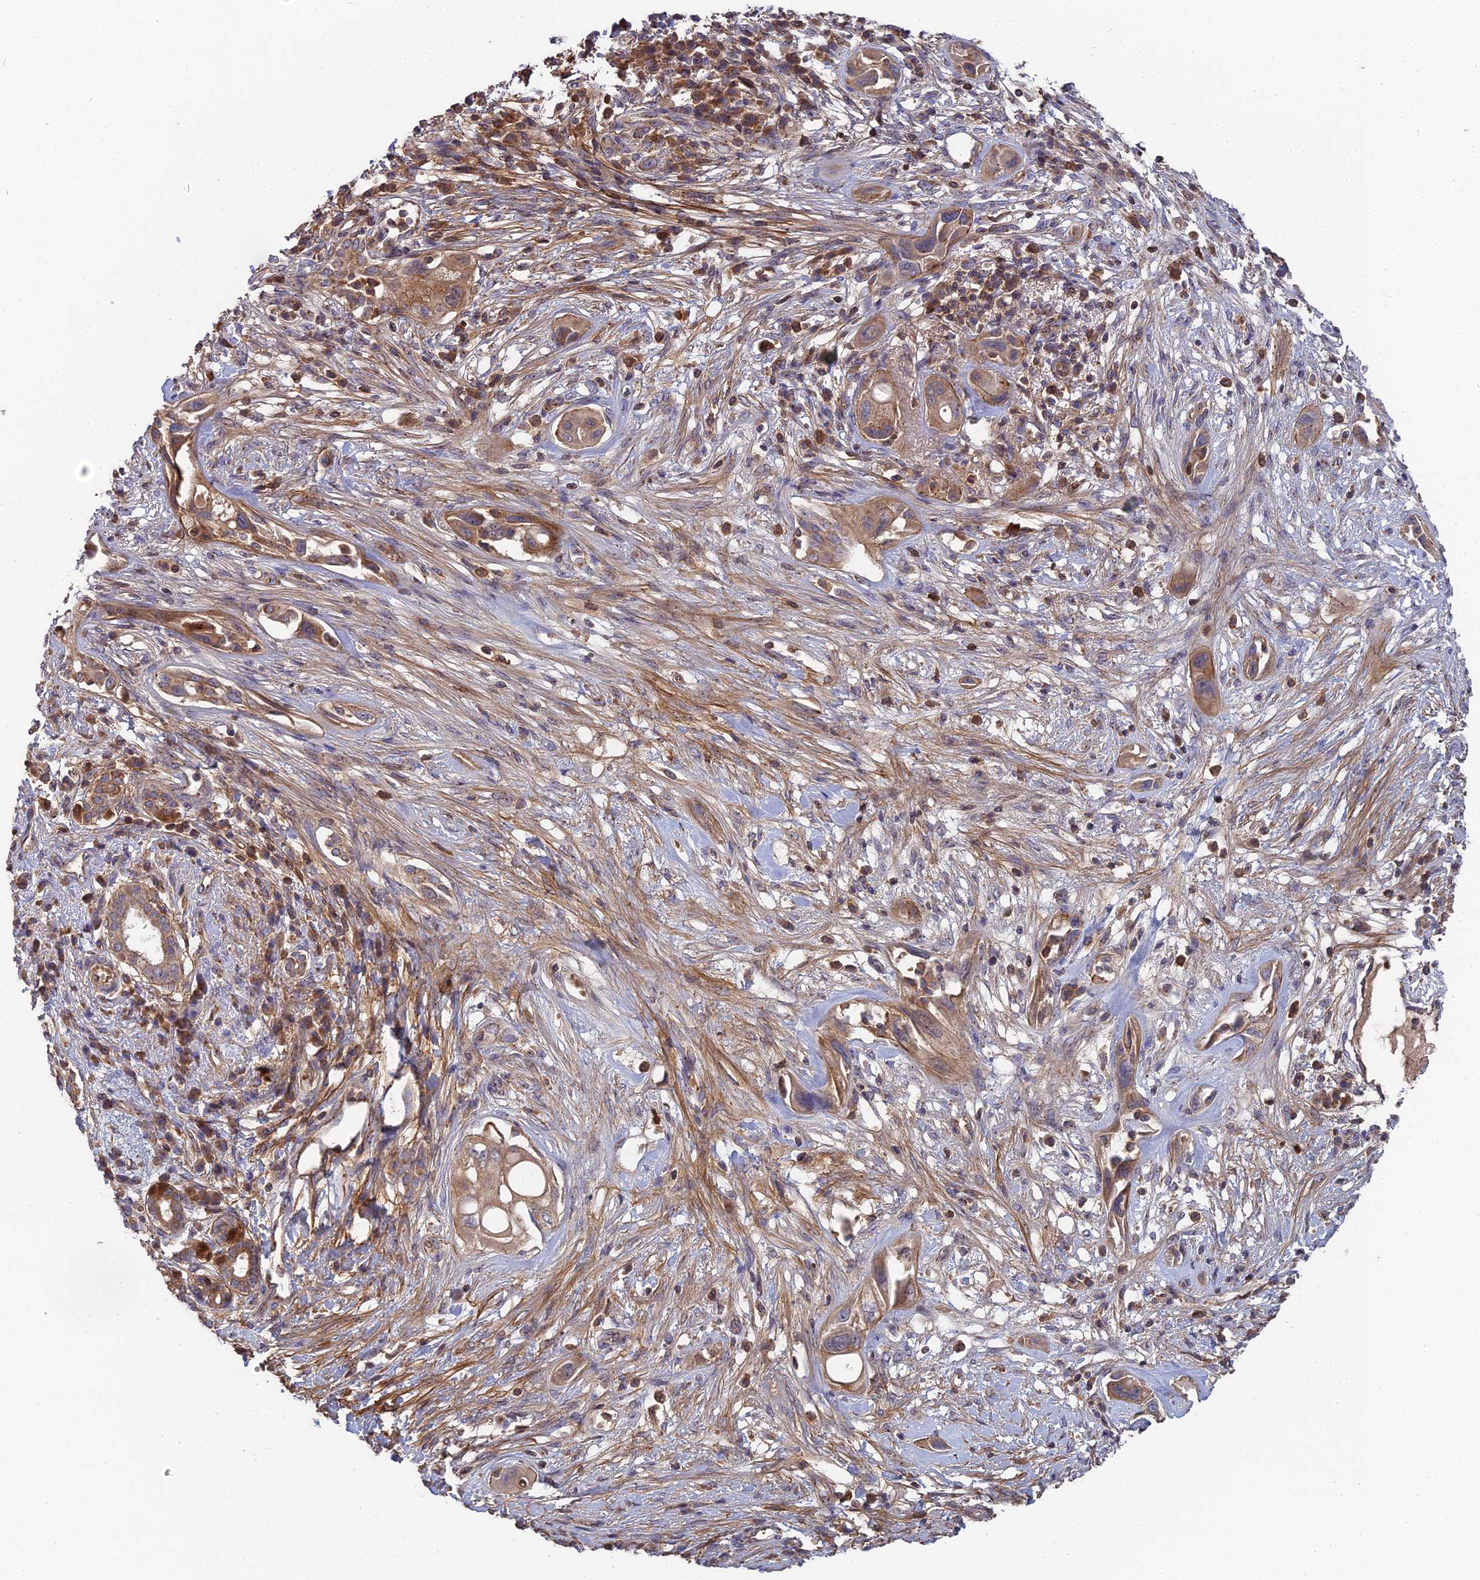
{"staining": {"intensity": "moderate", "quantity": ">75%", "location": "cytoplasmic/membranous"}, "tissue": "pancreatic cancer", "cell_type": "Tumor cells", "image_type": "cancer", "snomed": [{"axis": "morphology", "description": "Adenocarcinoma, NOS"}, {"axis": "topography", "description": "Pancreas"}], "caption": "Immunohistochemical staining of pancreatic adenocarcinoma shows moderate cytoplasmic/membranous protein expression in about >75% of tumor cells. Nuclei are stained in blue.", "gene": "RPIA", "patient": {"sex": "male", "age": 68}}